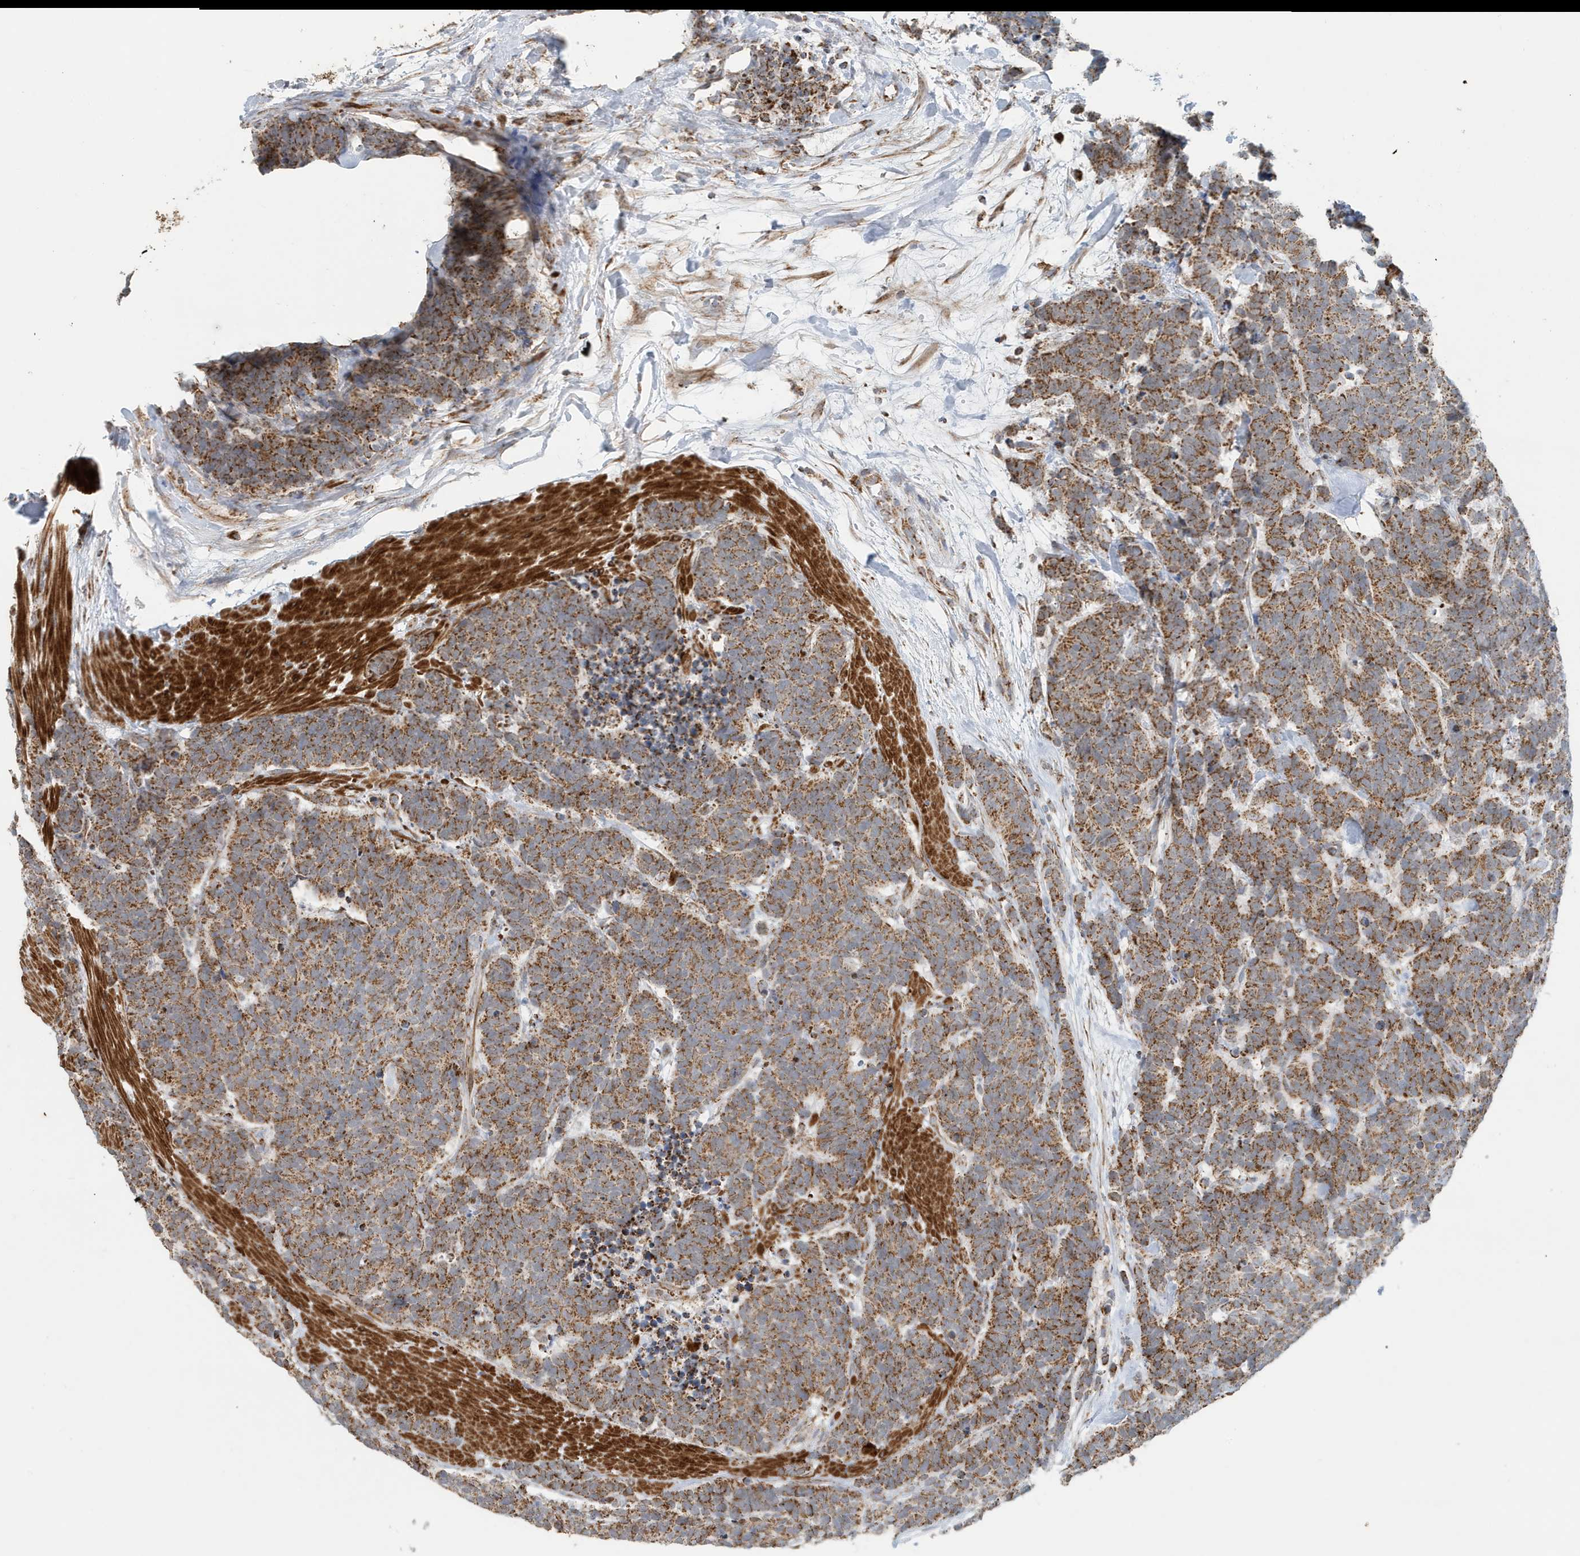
{"staining": {"intensity": "moderate", "quantity": ">75%", "location": "cytoplasmic/membranous"}, "tissue": "carcinoid", "cell_type": "Tumor cells", "image_type": "cancer", "snomed": [{"axis": "morphology", "description": "Carcinoma, NOS"}, {"axis": "morphology", "description": "Carcinoid, malignant, NOS"}, {"axis": "topography", "description": "Urinary bladder"}], "caption": "Immunohistochemistry (IHC) micrograph of neoplastic tissue: carcinoid stained using immunohistochemistry (IHC) demonstrates medium levels of moderate protein expression localized specifically in the cytoplasmic/membranous of tumor cells, appearing as a cytoplasmic/membranous brown color.", "gene": "MAN1A1", "patient": {"sex": "male", "age": 57}}